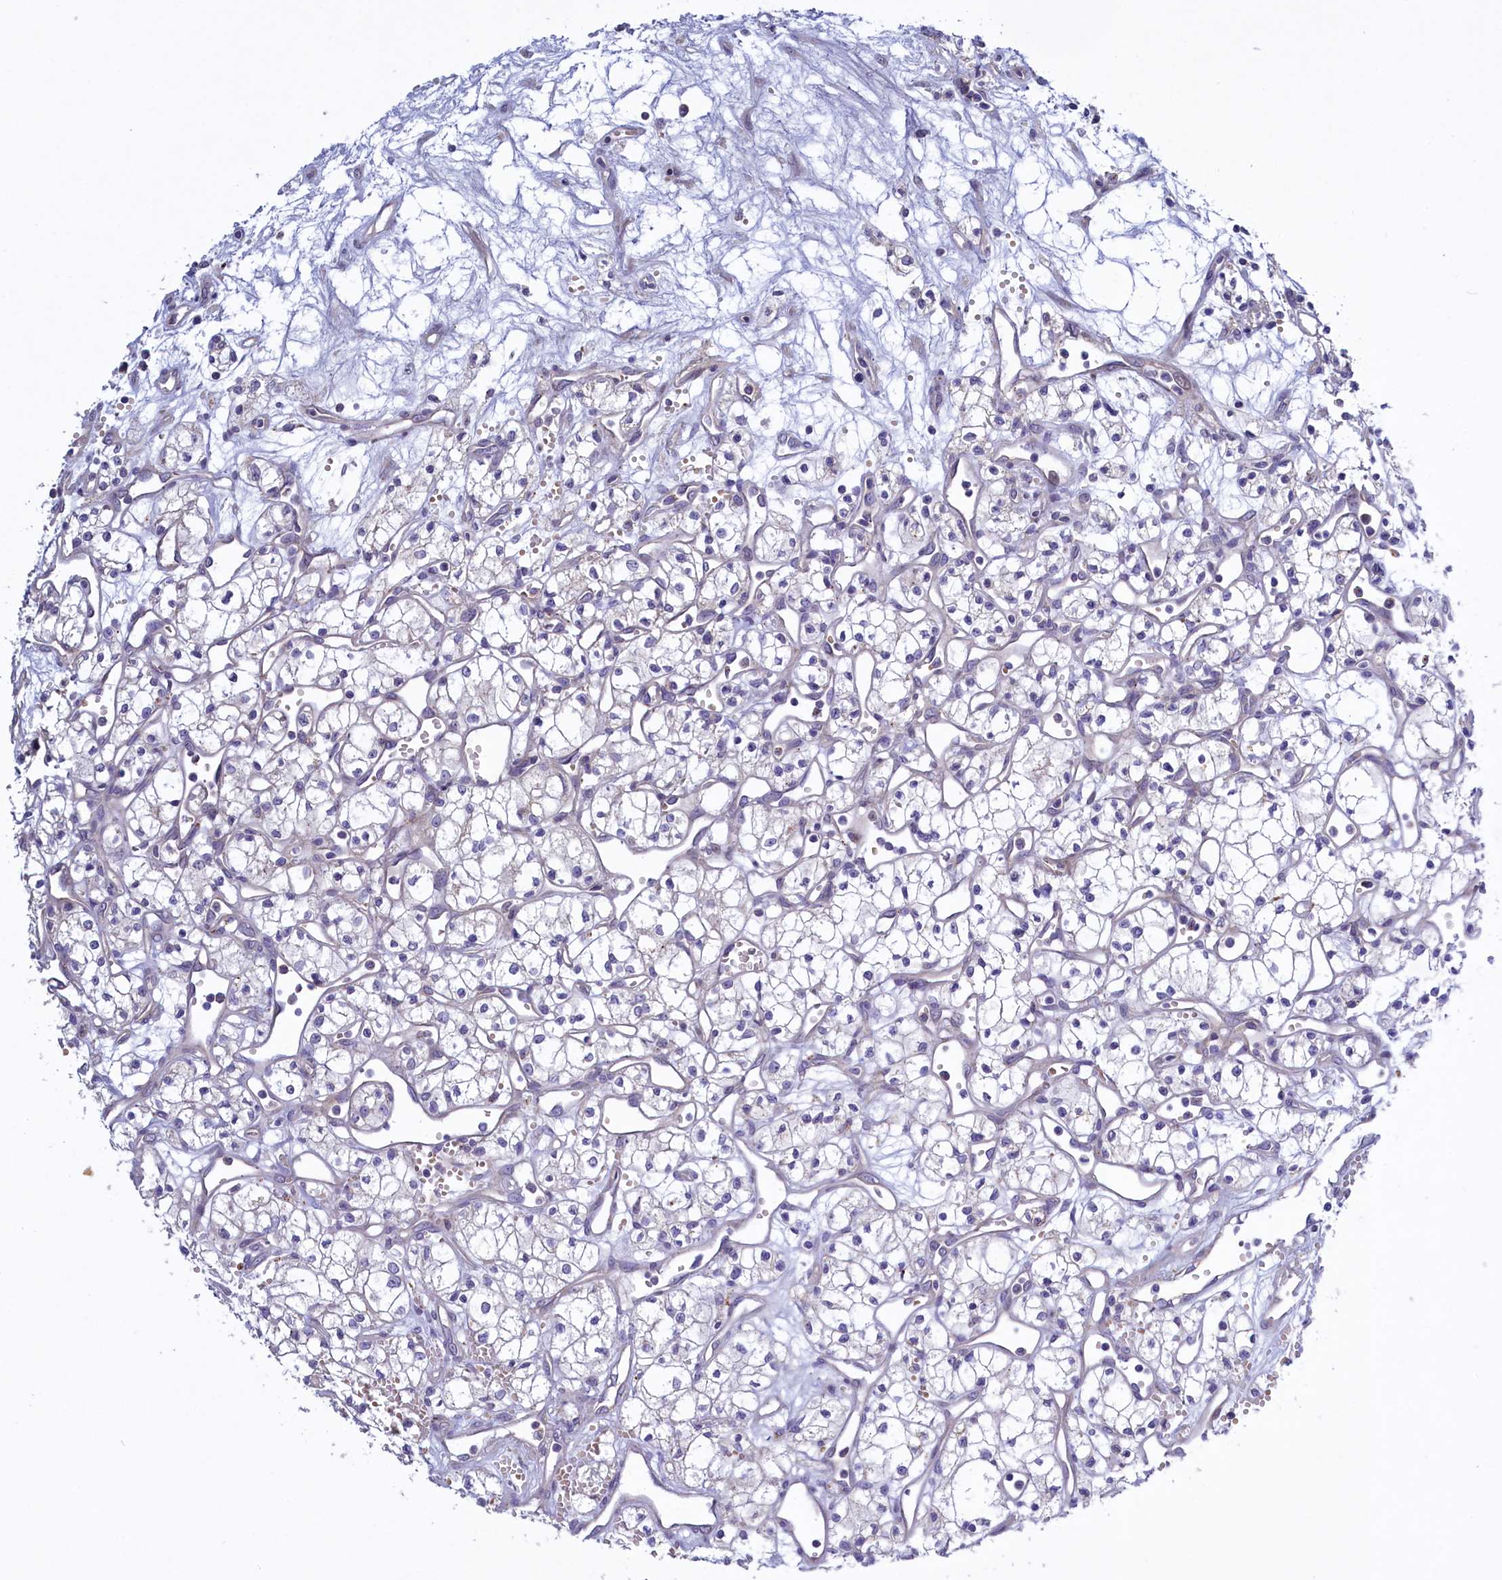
{"staining": {"intensity": "negative", "quantity": "none", "location": "none"}, "tissue": "renal cancer", "cell_type": "Tumor cells", "image_type": "cancer", "snomed": [{"axis": "morphology", "description": "Adenocarcinoma, NOS"}, {"axis": "topography", "description": "Kidney"}], "caption": "There is no significant positivity in tumor cells of renal cancer.", "gene": "HYKK", "patient": {"sex": "male", "age": 59}}